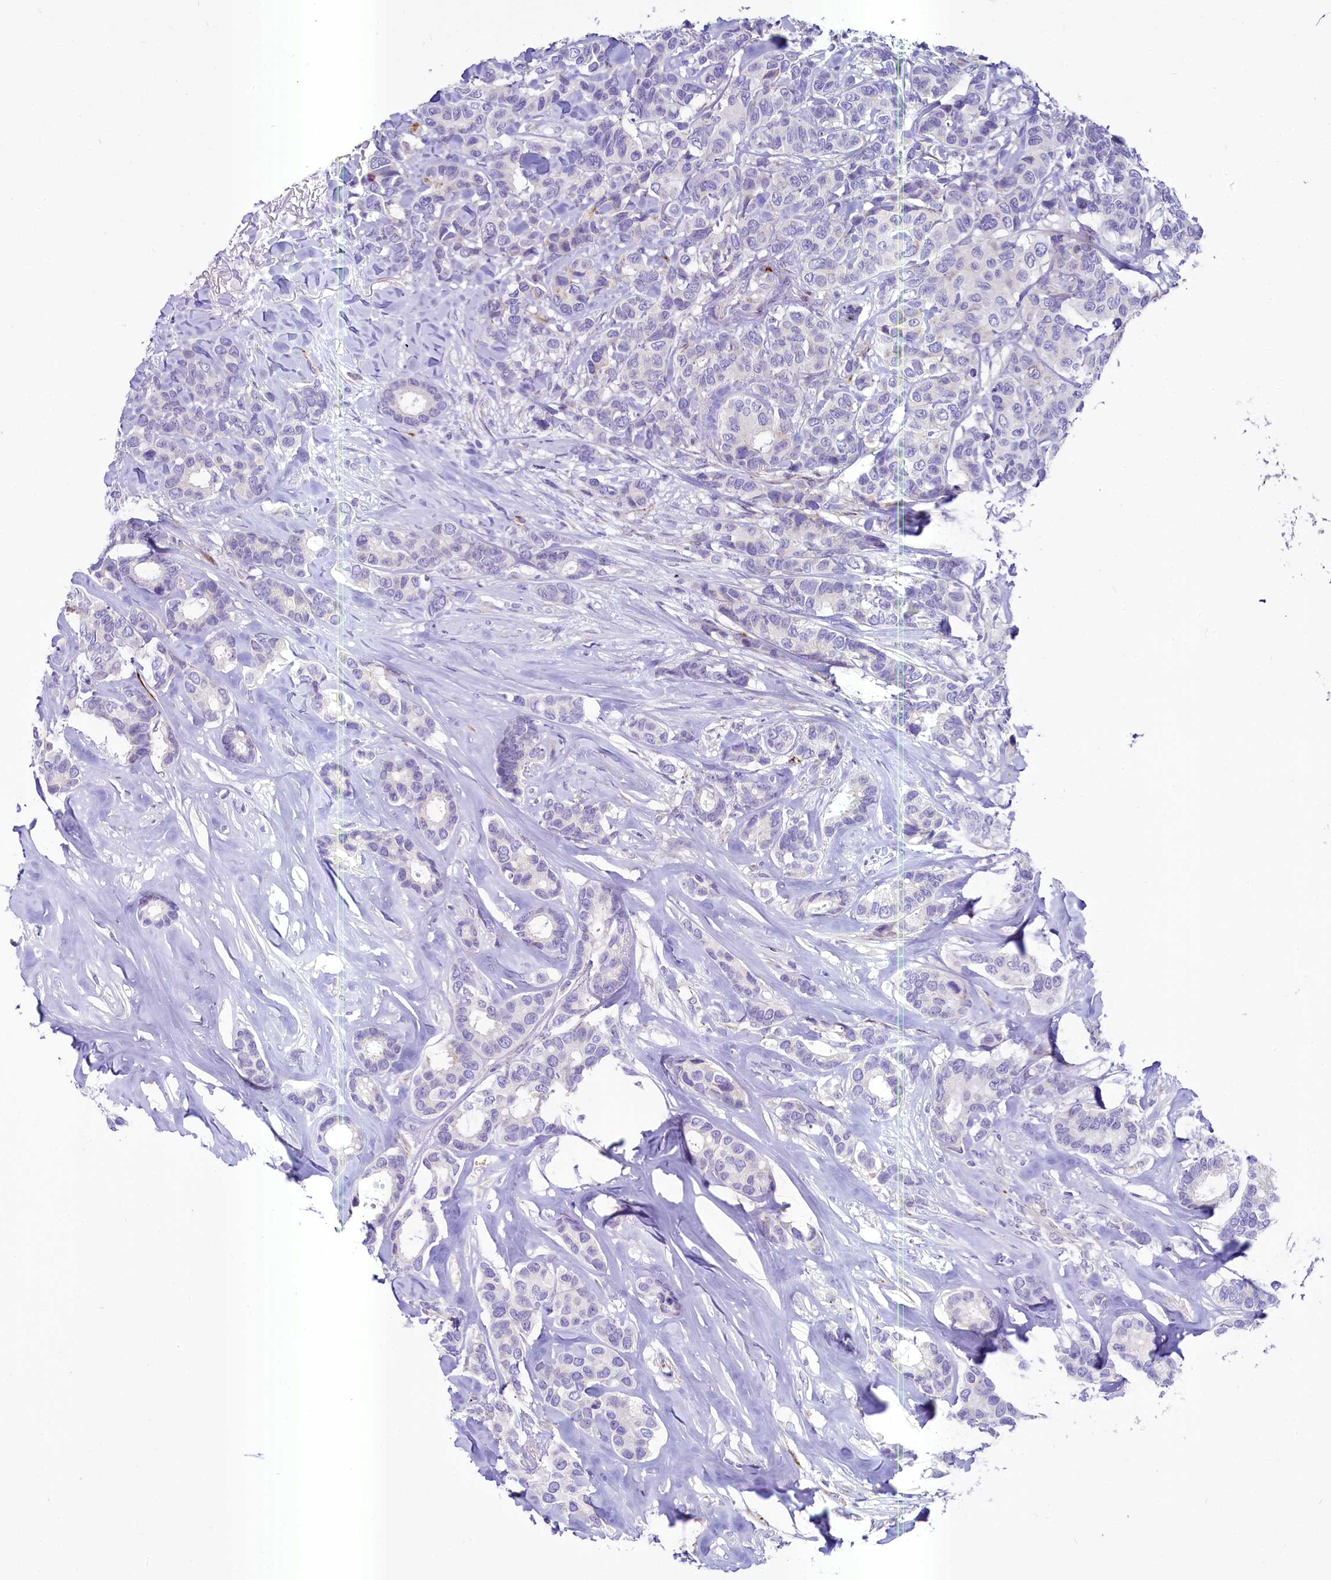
{"staining": {"intensity": "negative", "quantity": "none", "location": "none"}, "tissue": "breast cancer", "cell_type": "Tumor cells", "image_type": "cancer", "snomed": [{"axis": "morphology", "description": "Duct carcinoma"}, {"axis": "topography", "description": "Breast"}], "caption": "The photomicrograph displays no staining of tumor cells in breast cancer (intraductal carcinoma). The staining is performed using DAB brown chromogen with nuclei counter-stained in using hematoxylin.", "gene": "SH3TC2", "patient": {"sex": "female", "age": 87}}